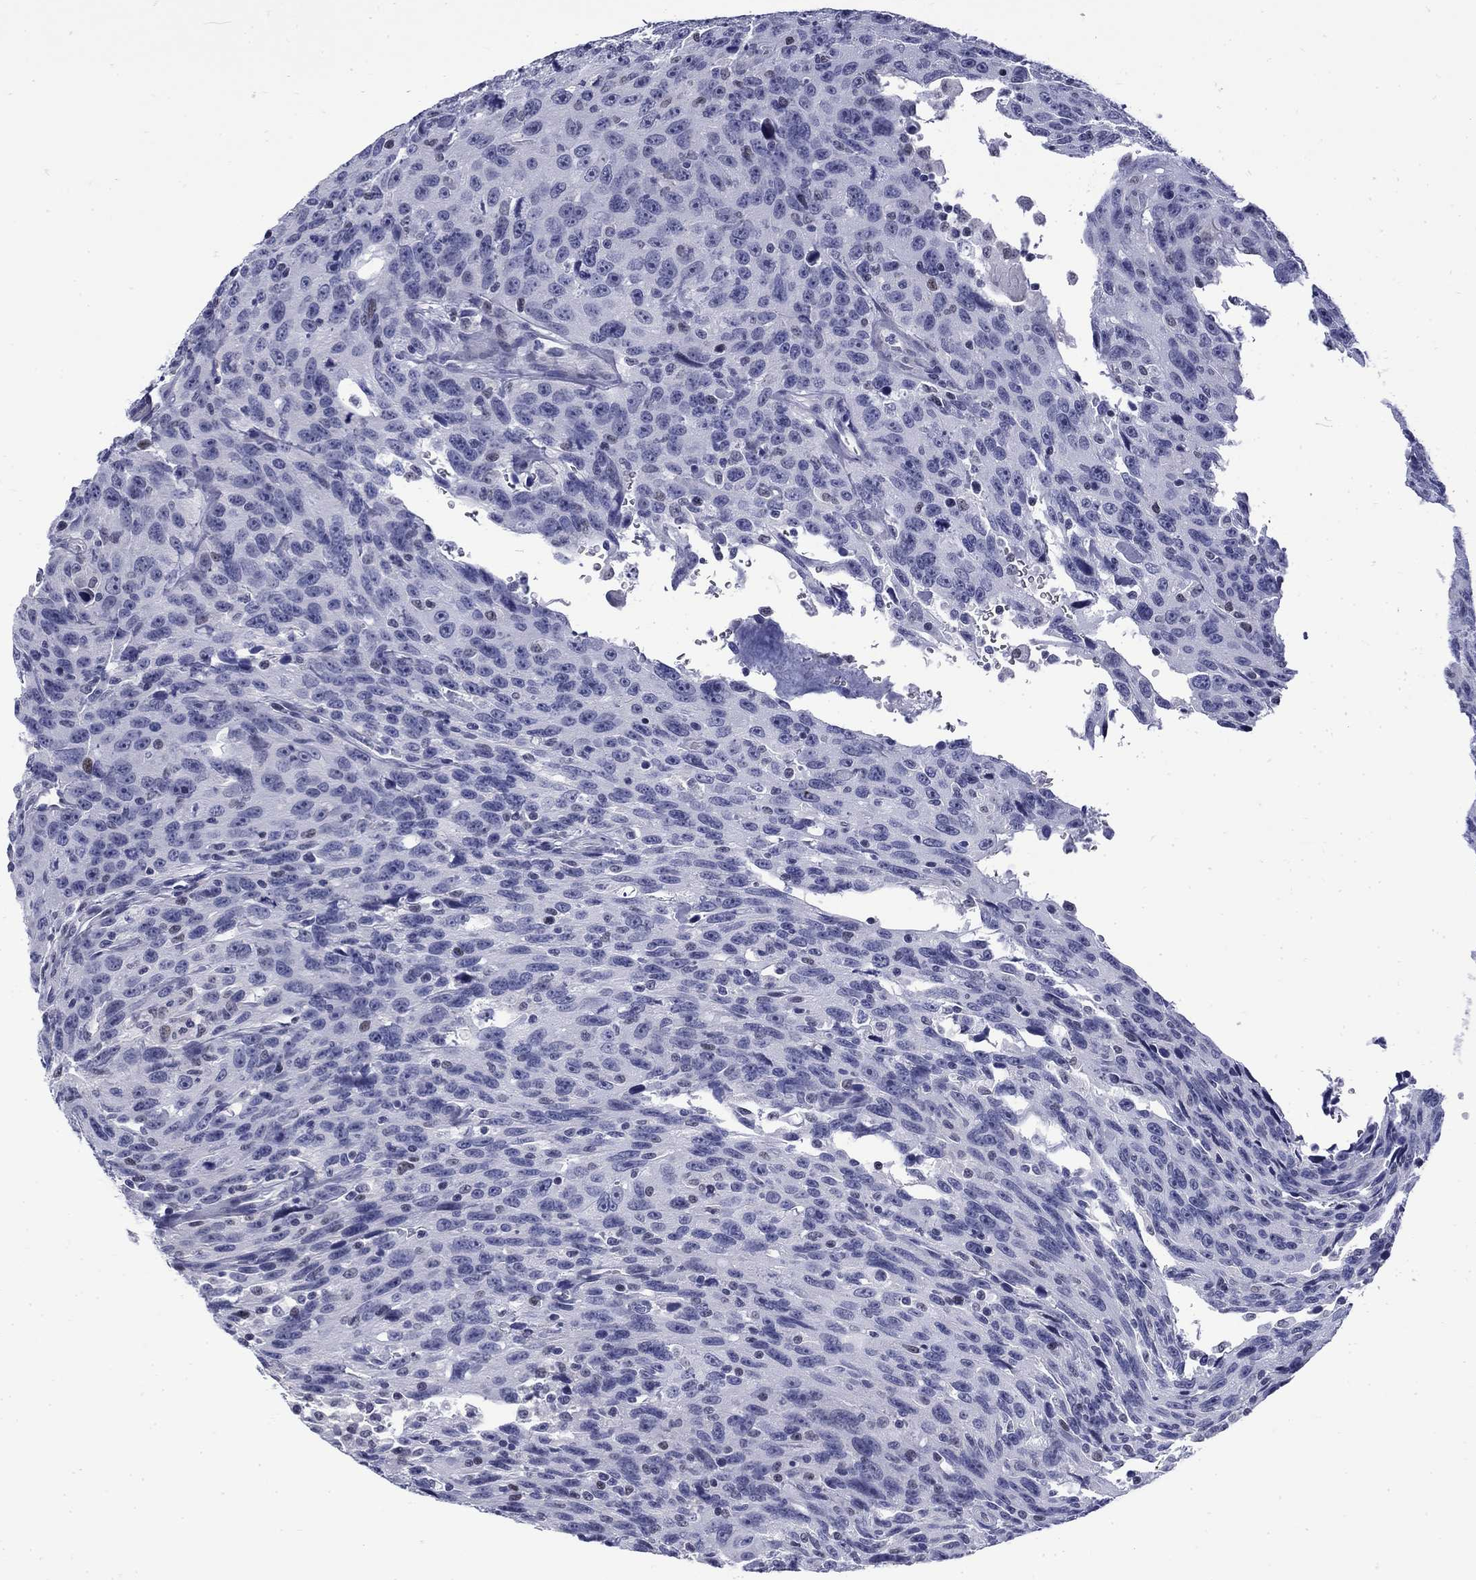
{"staining": {"intensity": "negative", "quantity": "none", "location": "none"}, "tissue": "urothelial cancer", "cell_type": "Tumor cells", "image_type": "cancer", "snomed": [{"axis": "morphology", "description": "Urothelial carcinoma, NOS"}, {"axis": "morphology", "description": "Urothelial carcinoma, High grade"}, {"axis": "topography", "description": "Urinary bladder"}], "caption": "There is no significant staining in tumor cells of urothelial cancer.", "gene": "MGARP", "patient": {"sex": "female", "age": 73}}